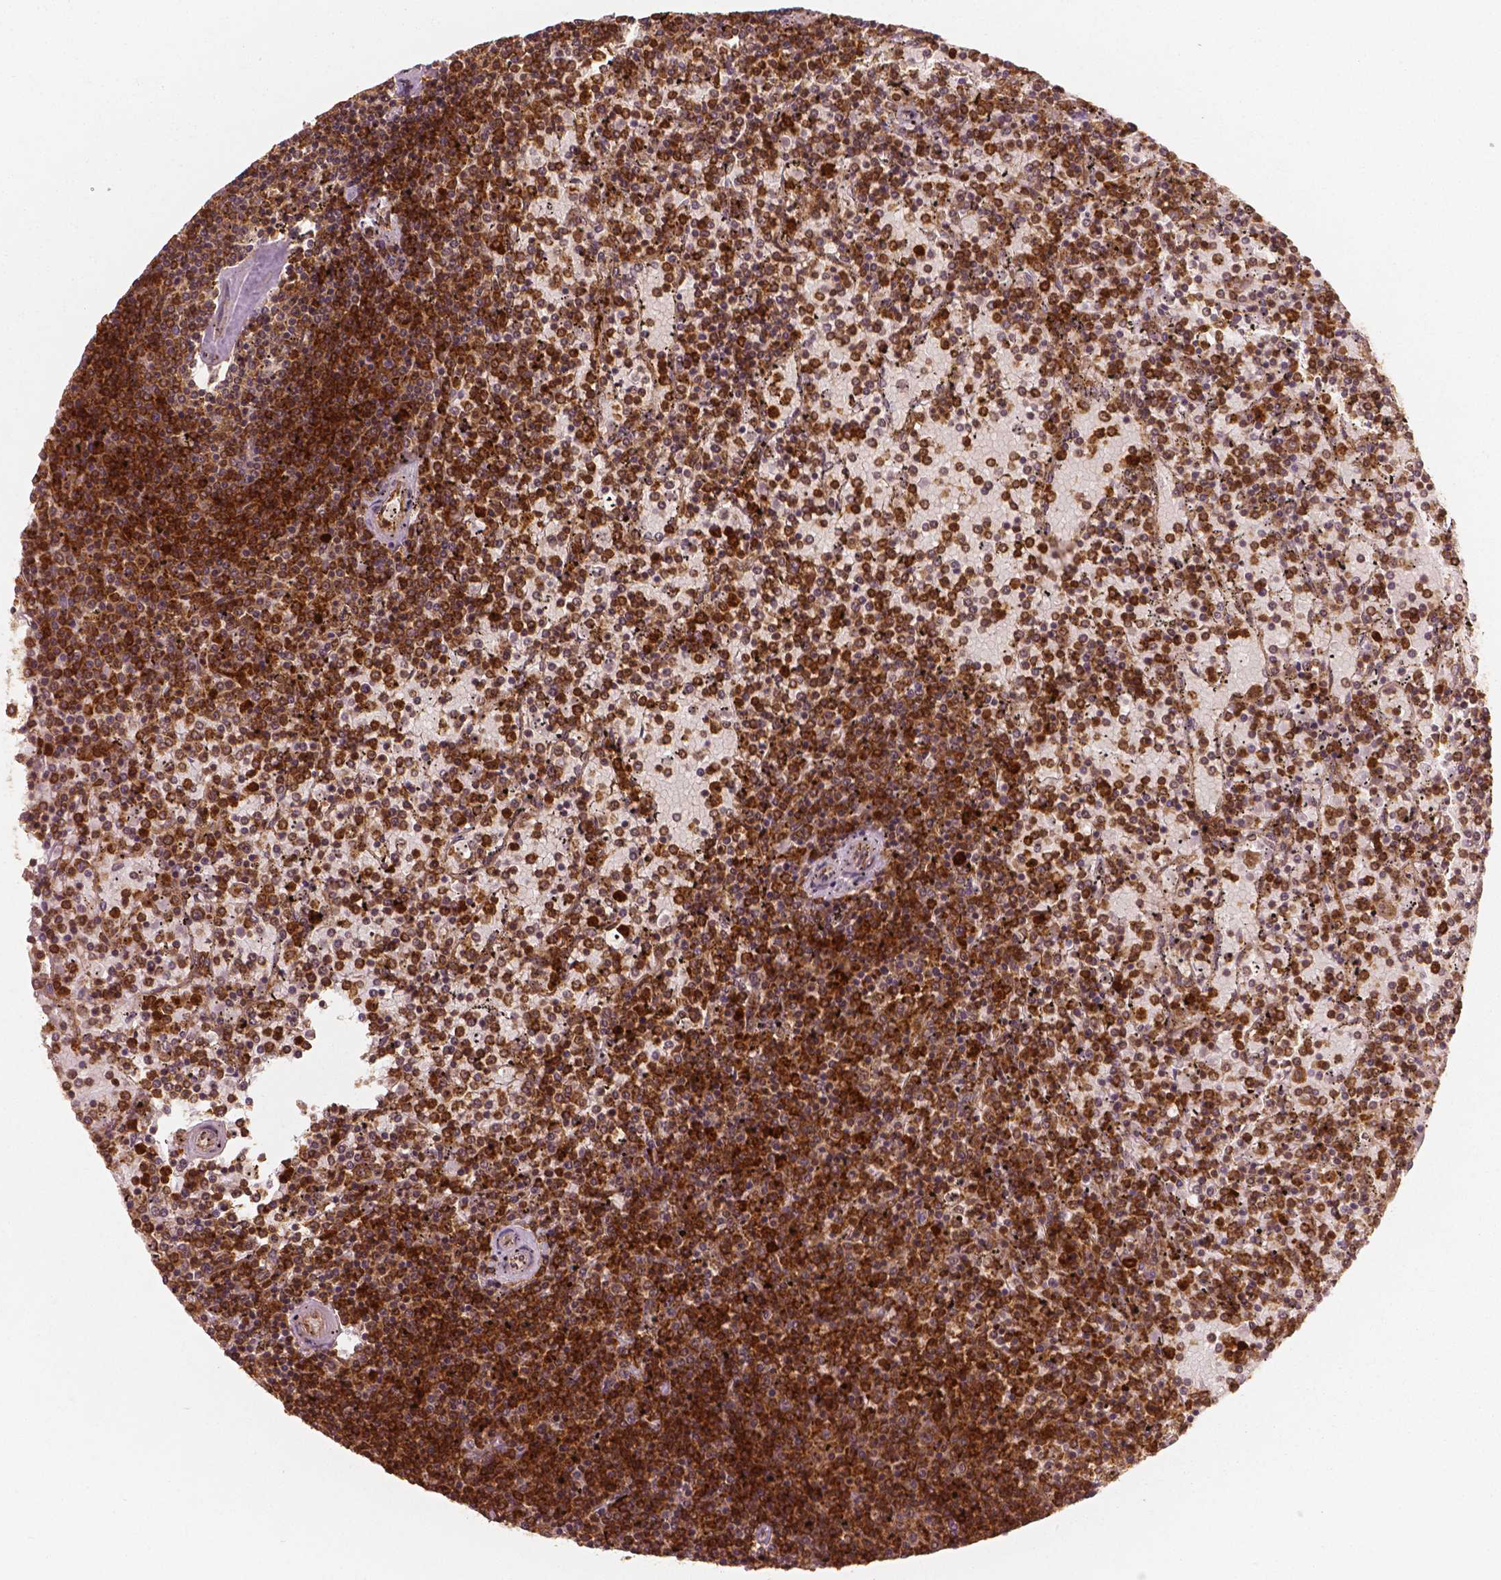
{"staining": {"intensity": "strong", "quantity": ">75%", "location": "cytoplasmic/membranous"}, "tissue": "lymphoma", "cell_type": "Tumor cells", "image_type": "cancer", "snomed": [{"axis": "morphology", "description": "Malignant lymphoma, non-Hodgkin's type, Low grade"}, {"axis": "topography", "description": "Spleen"}], "caption": "IHC of low-grade malignant lymphoma, non-Hodgkin's type reveals high levels of strong cytoplasmic/membranous positivity in approximately >75% of tumor cells.", "gene": "PGAM5", "patient": {"sex": "female", "age": 77}}